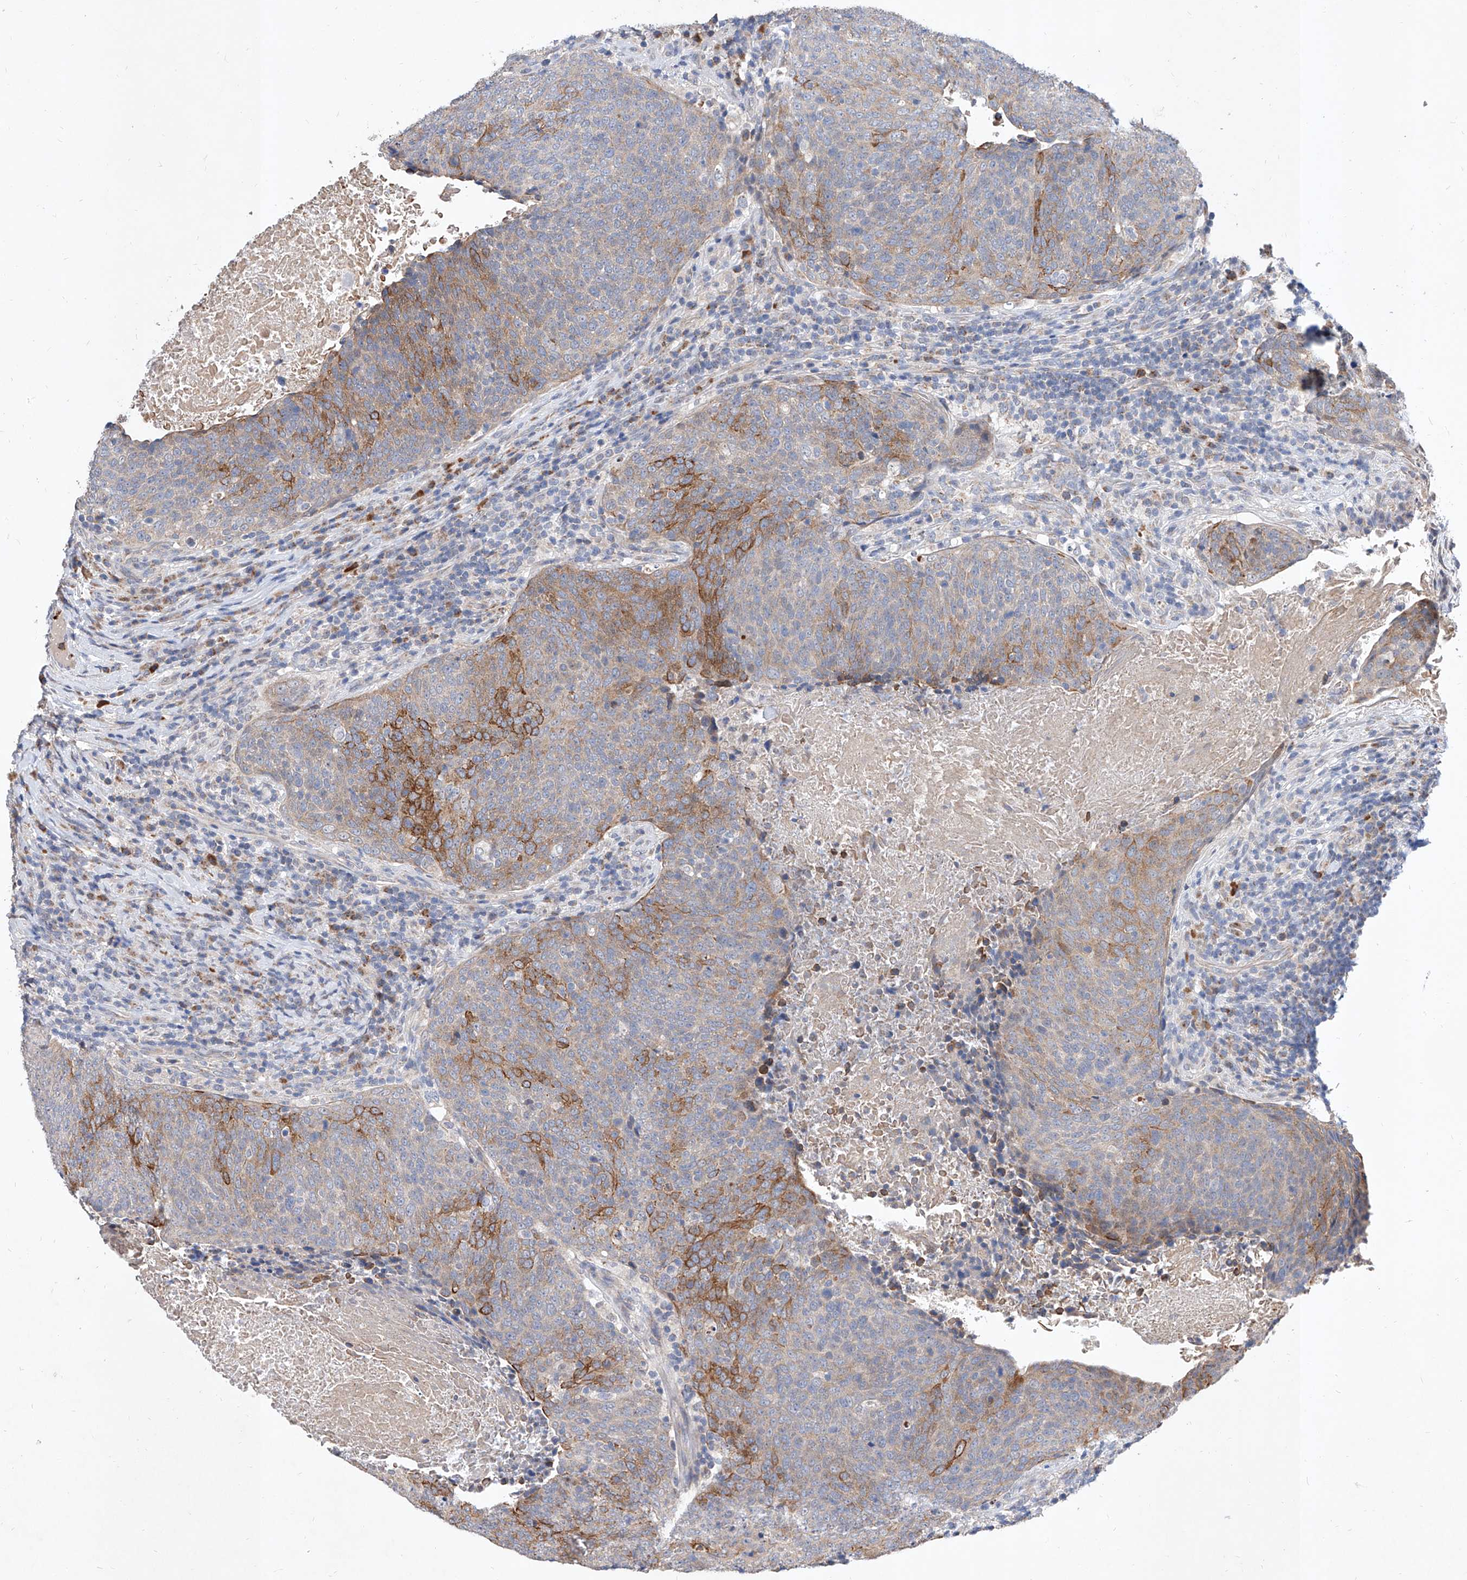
{"staining": {"intensity": "strong", "quantity": "<25%", "location": "cytoplasmic/membranous"}, "tissue": "head and neck cancer", "cell_type": "Tumor cells", "image_type": "cancer", "snomed": [{"axis": "morphology", "description": "Squamous cell carcinoma, NOS"}, {"axis": "morphology", "description": "Squamous cell carcinoma, metastatic, NOS"}, {"axis": "topography", "description": "Lymph node"}, {"axis": "topography", "description": "Head-Neck"}], "caption": "A brown stain labels strong cytoplasmic/membranous staining of a protein in human head and neck cancer (squamous cell carcinoma) tumor cells.", "gene": "MFSD4B", "patient": {"sex": "male", "age": 62}}